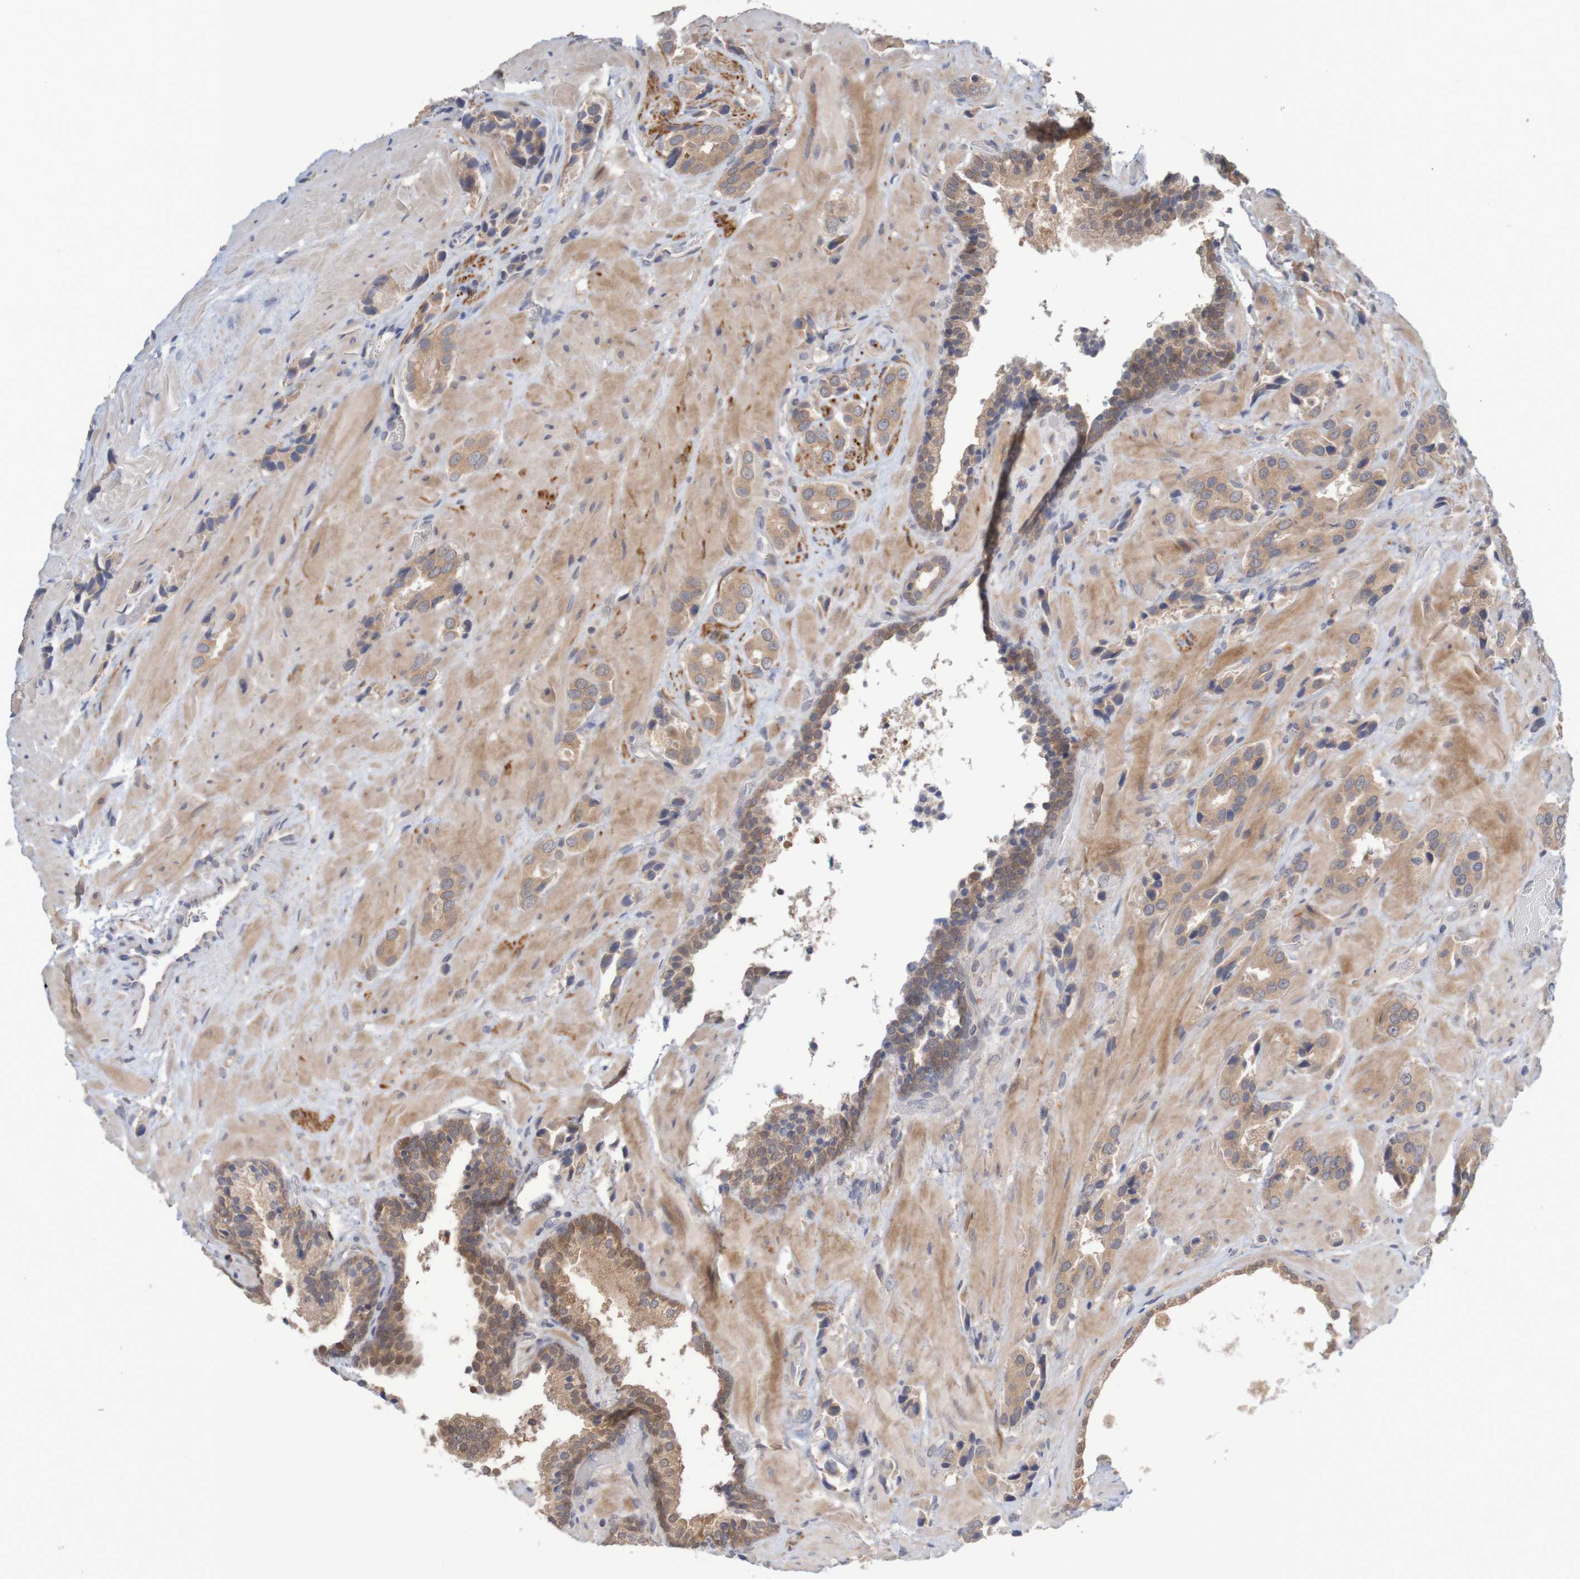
{"staining": {"intensity": "moderate", "quantity": ">75%", "location": "cytoplasmic/membranous"}, "tissue": "prostate cancer", "cell_type": "Tumor cells", "image_type": "cancer", "snomed": [{"axis": "morphology", "description": "Adenocarcinoma, High grade"}, {"axis": "topography", "description": "Prostate"}], "caption": "The histopathology image demonstrates immunohistochemical staining of adenocarcinoma (high-grade) (prostate). There is moderate cytoplasmic/membranous expression is appreciated in about >75% of tumor cells.", "gene": "ANKK1", "patient": {"sex": "male", "age": 64}}